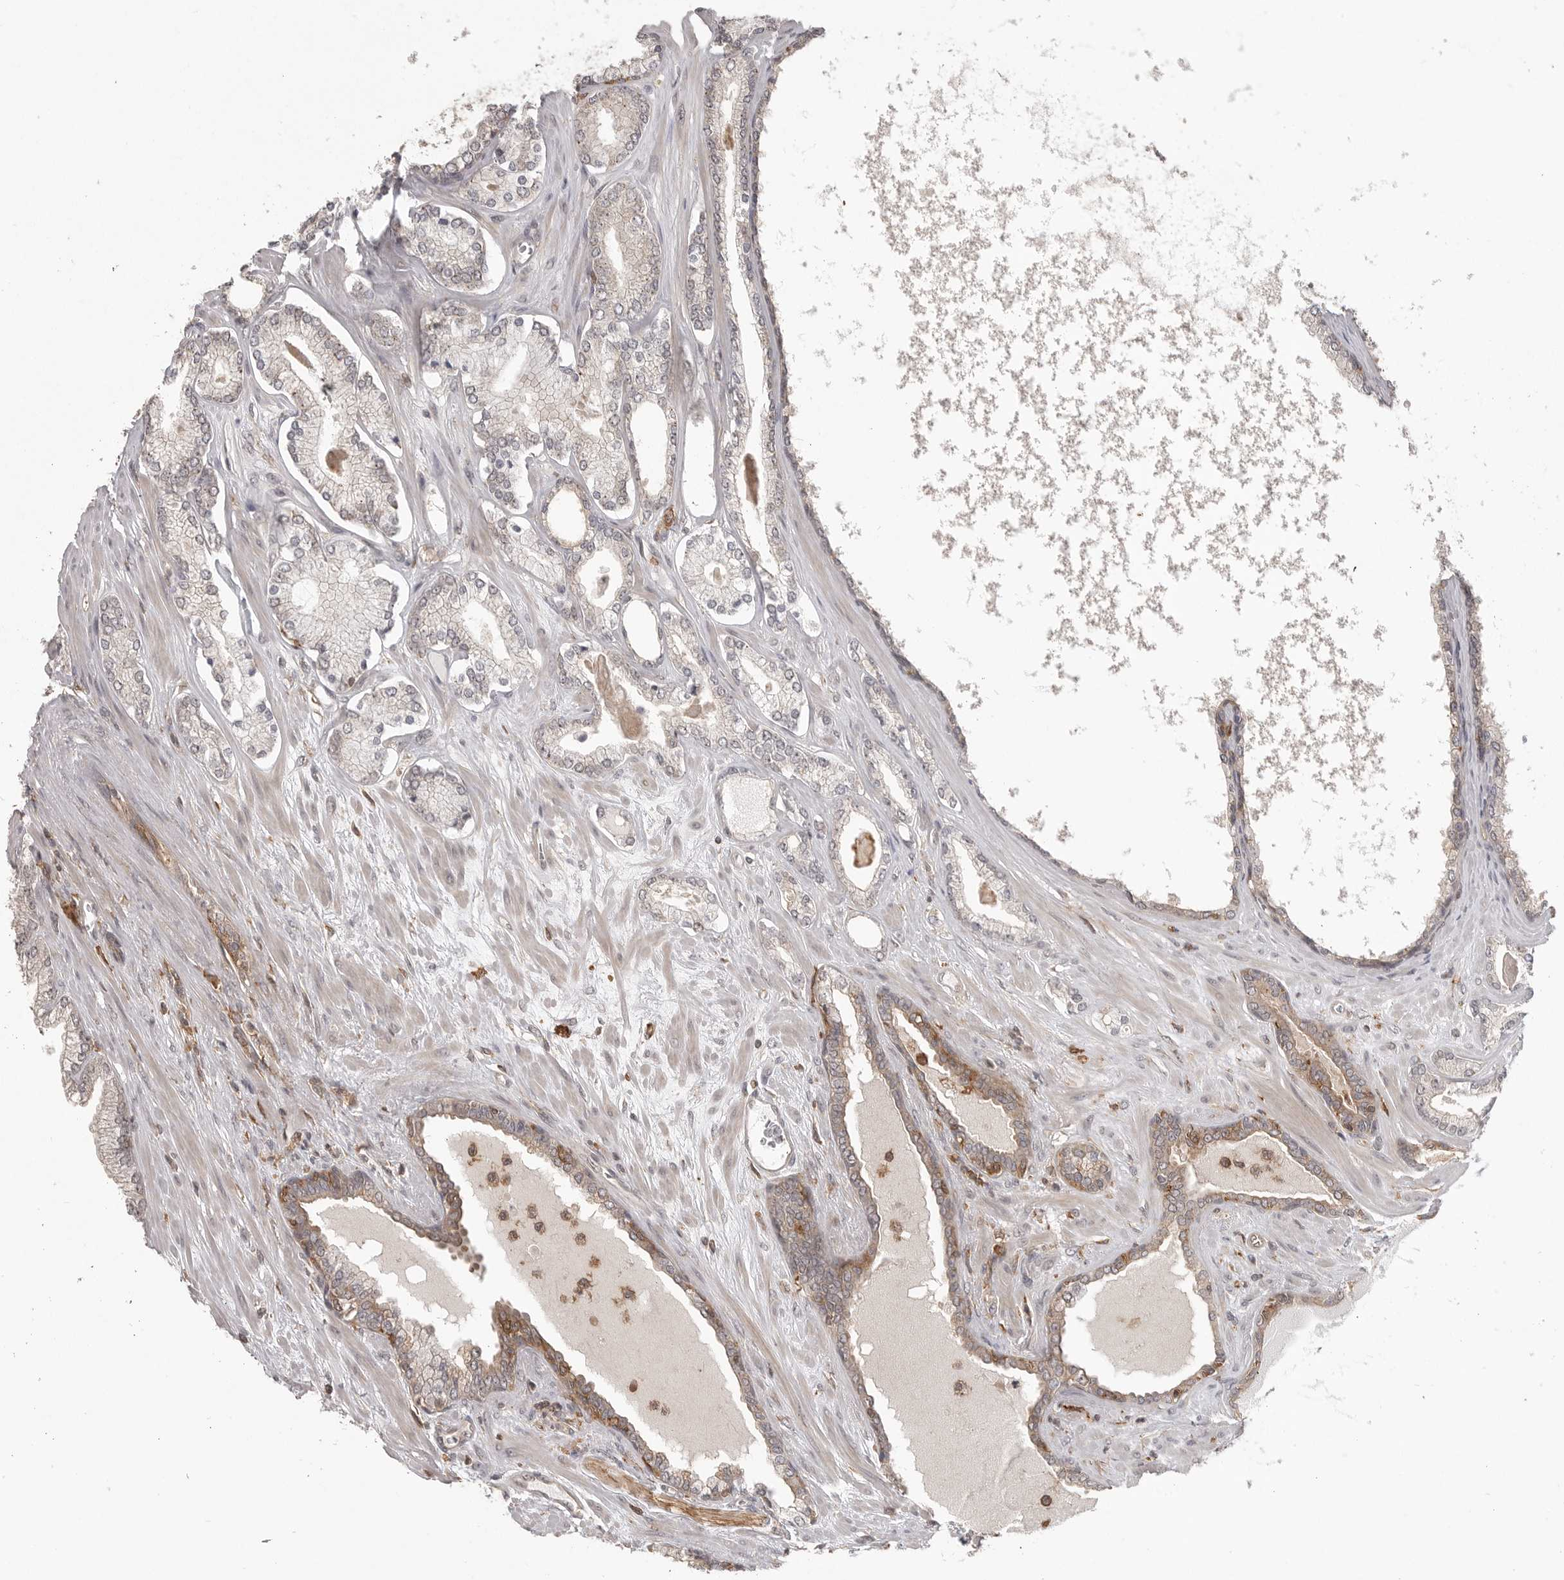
{"staining": {"intensity": "moderate", "quantity": "25%-75%", "location": "cytoplasmic/membranous"}, "tissue": "prostate cancer", "cell_type": "Tumor cells", "image_type": "cancer", "snomed": [{"axis": "morphology", "description": "Adenocarcinoma, Low grade"}, {"axis": "topography", "description": "Prostate"}], "caption": "Prostate cancer was stained to show a protein in brown. There is medium levels of moderate cytoplasmic/membranous positivity in about 25%-75% of tumor cells. The staining was performed using DAB, with brown indicating positive protein expression. Nuclei are stained blue with hematoxylin.", "gene": "DBNL", "patient": {"sex": "male", "age": 70}}